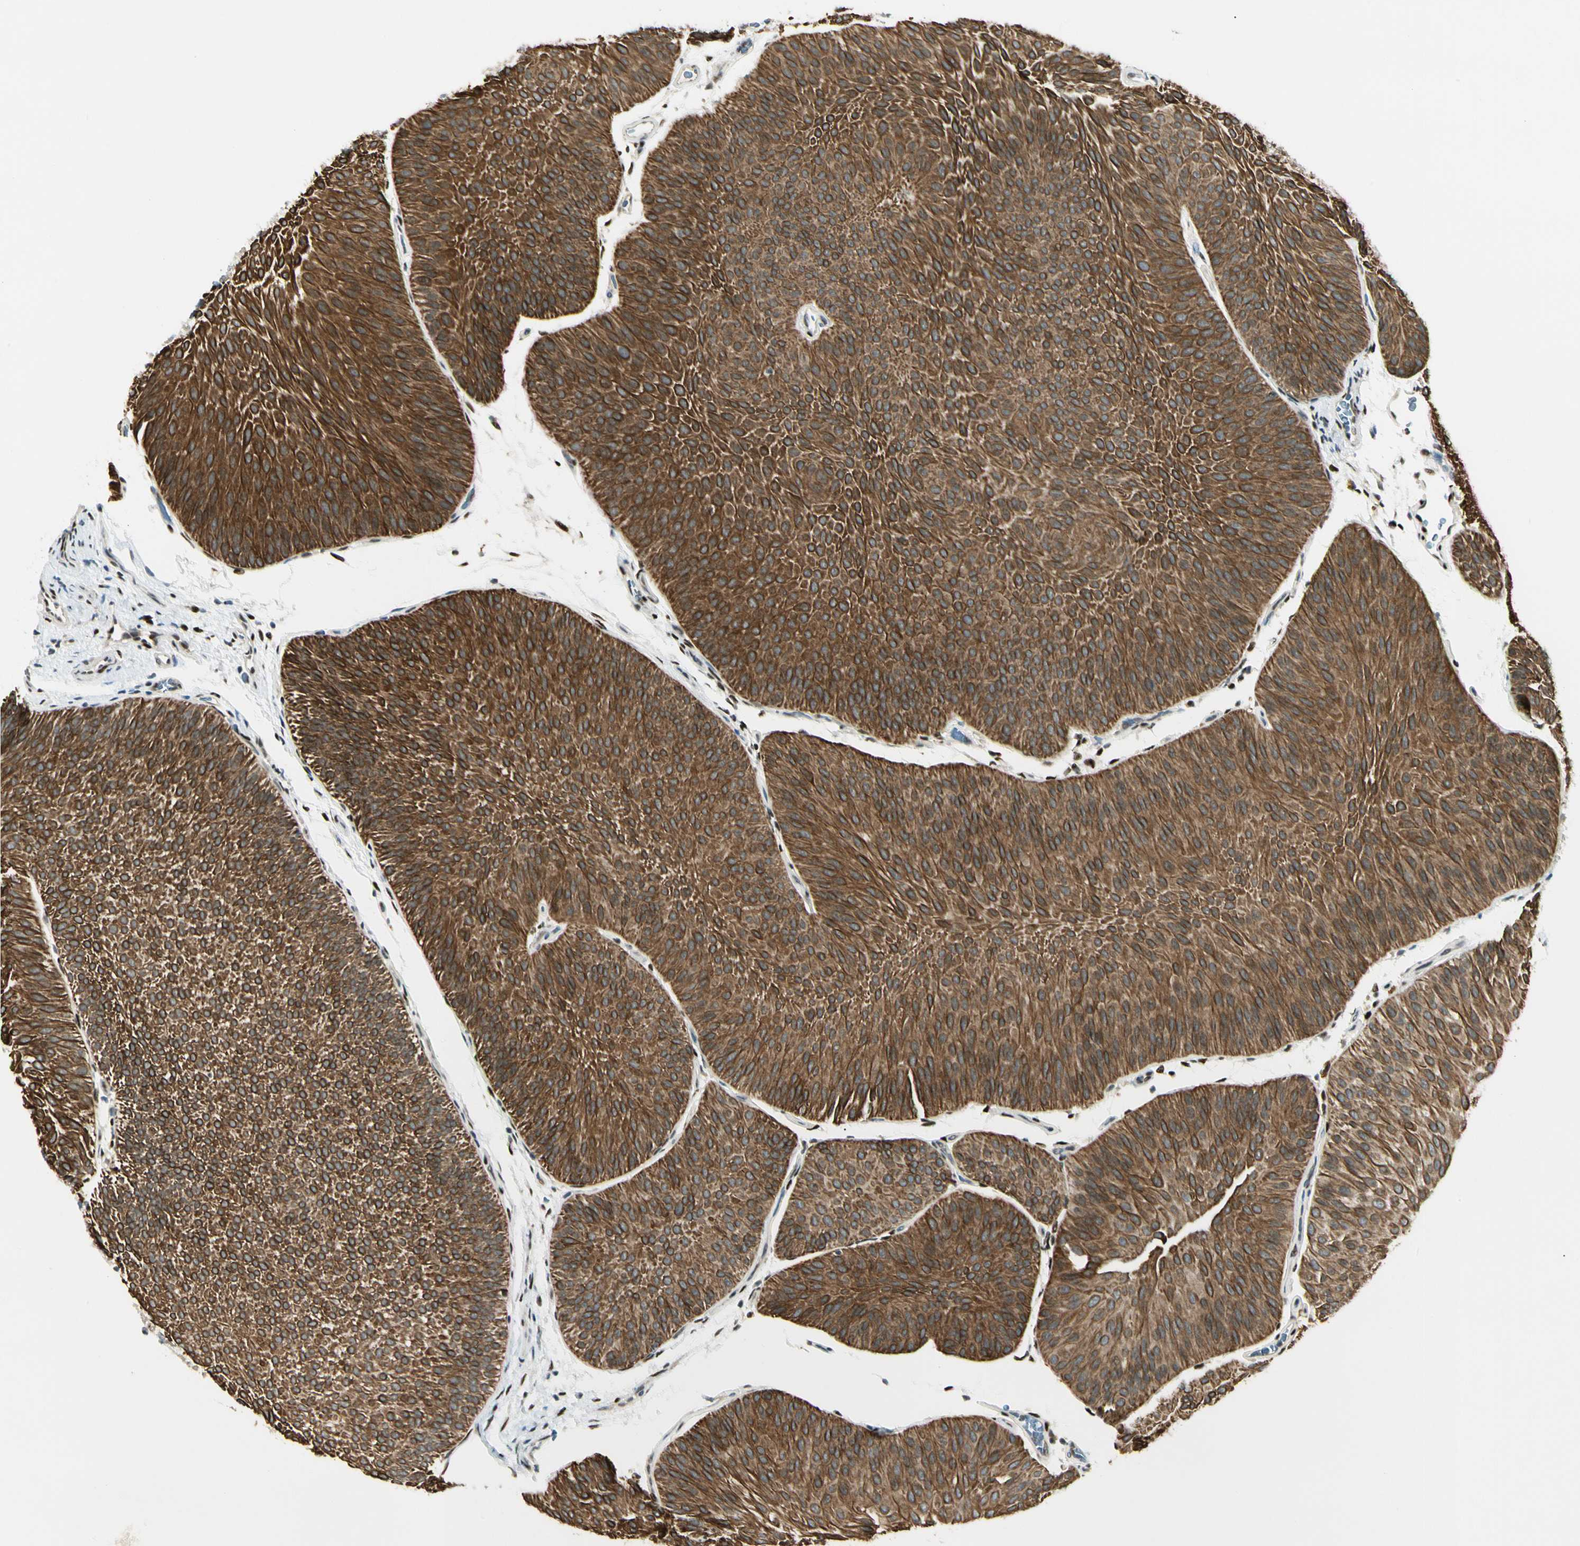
{"staining": {"intensity": "strong", "quantity": ">75%", "location": "cytoplasmic/membranous"}, "tissue": "urothelial cancer", "cell_type": "Tumor cells", "image_type": "cancer", "snomed": [{"axis": "morphology", "description": "Urothelial carcinoma, Low grade"}, {"axis": "topography", "description": "Urinary bladder"}], "caption": "There is high levels of strong cytoplasmic/membranous staining in tumor cells of urothelial cancer, as demonstrated by immunohistochemical staining (brown color).", "gene": "ATXN1", "patient": {"sex": "female", "age": 60}}